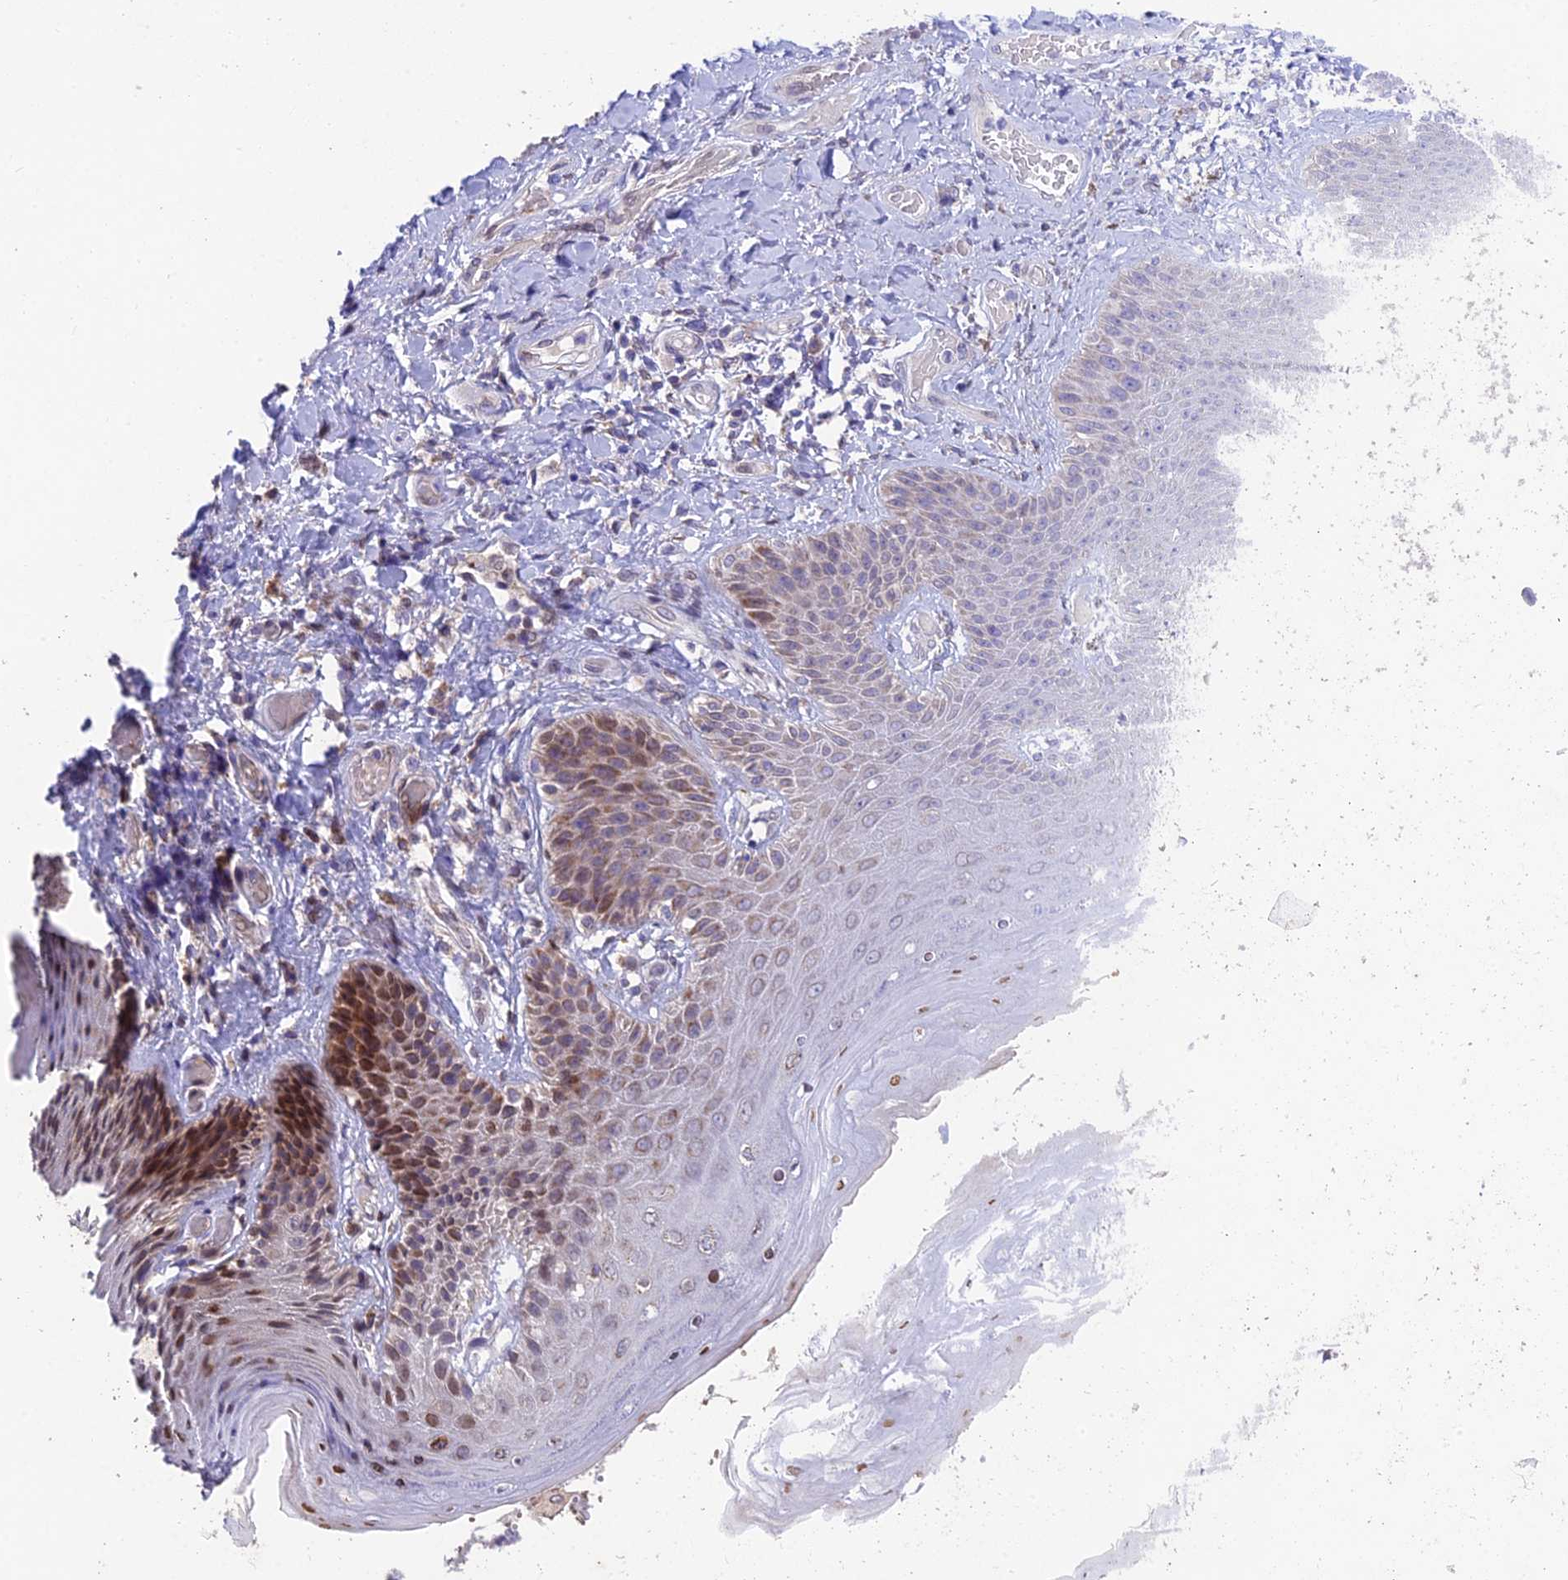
{"staining": {"intensity": "moderate", "quantity": "25%-75%", "location": "nuclear"}, "tissue": "skin", "cell_type": "Epidermal cells", "image_type": "normal", "snomed": [{"axis": "morphology", "description": "Normal tissue, NOS"}, {"axis": "topography", "description": "Anal"}], "caption": "Brown immunohistochemical staining in benign human skin shows moderate nuclear staining in approximately 25%-75% of epidermal cells.", "gene": "MGAT2", "patient": {"sex": "female", "age": 89}}